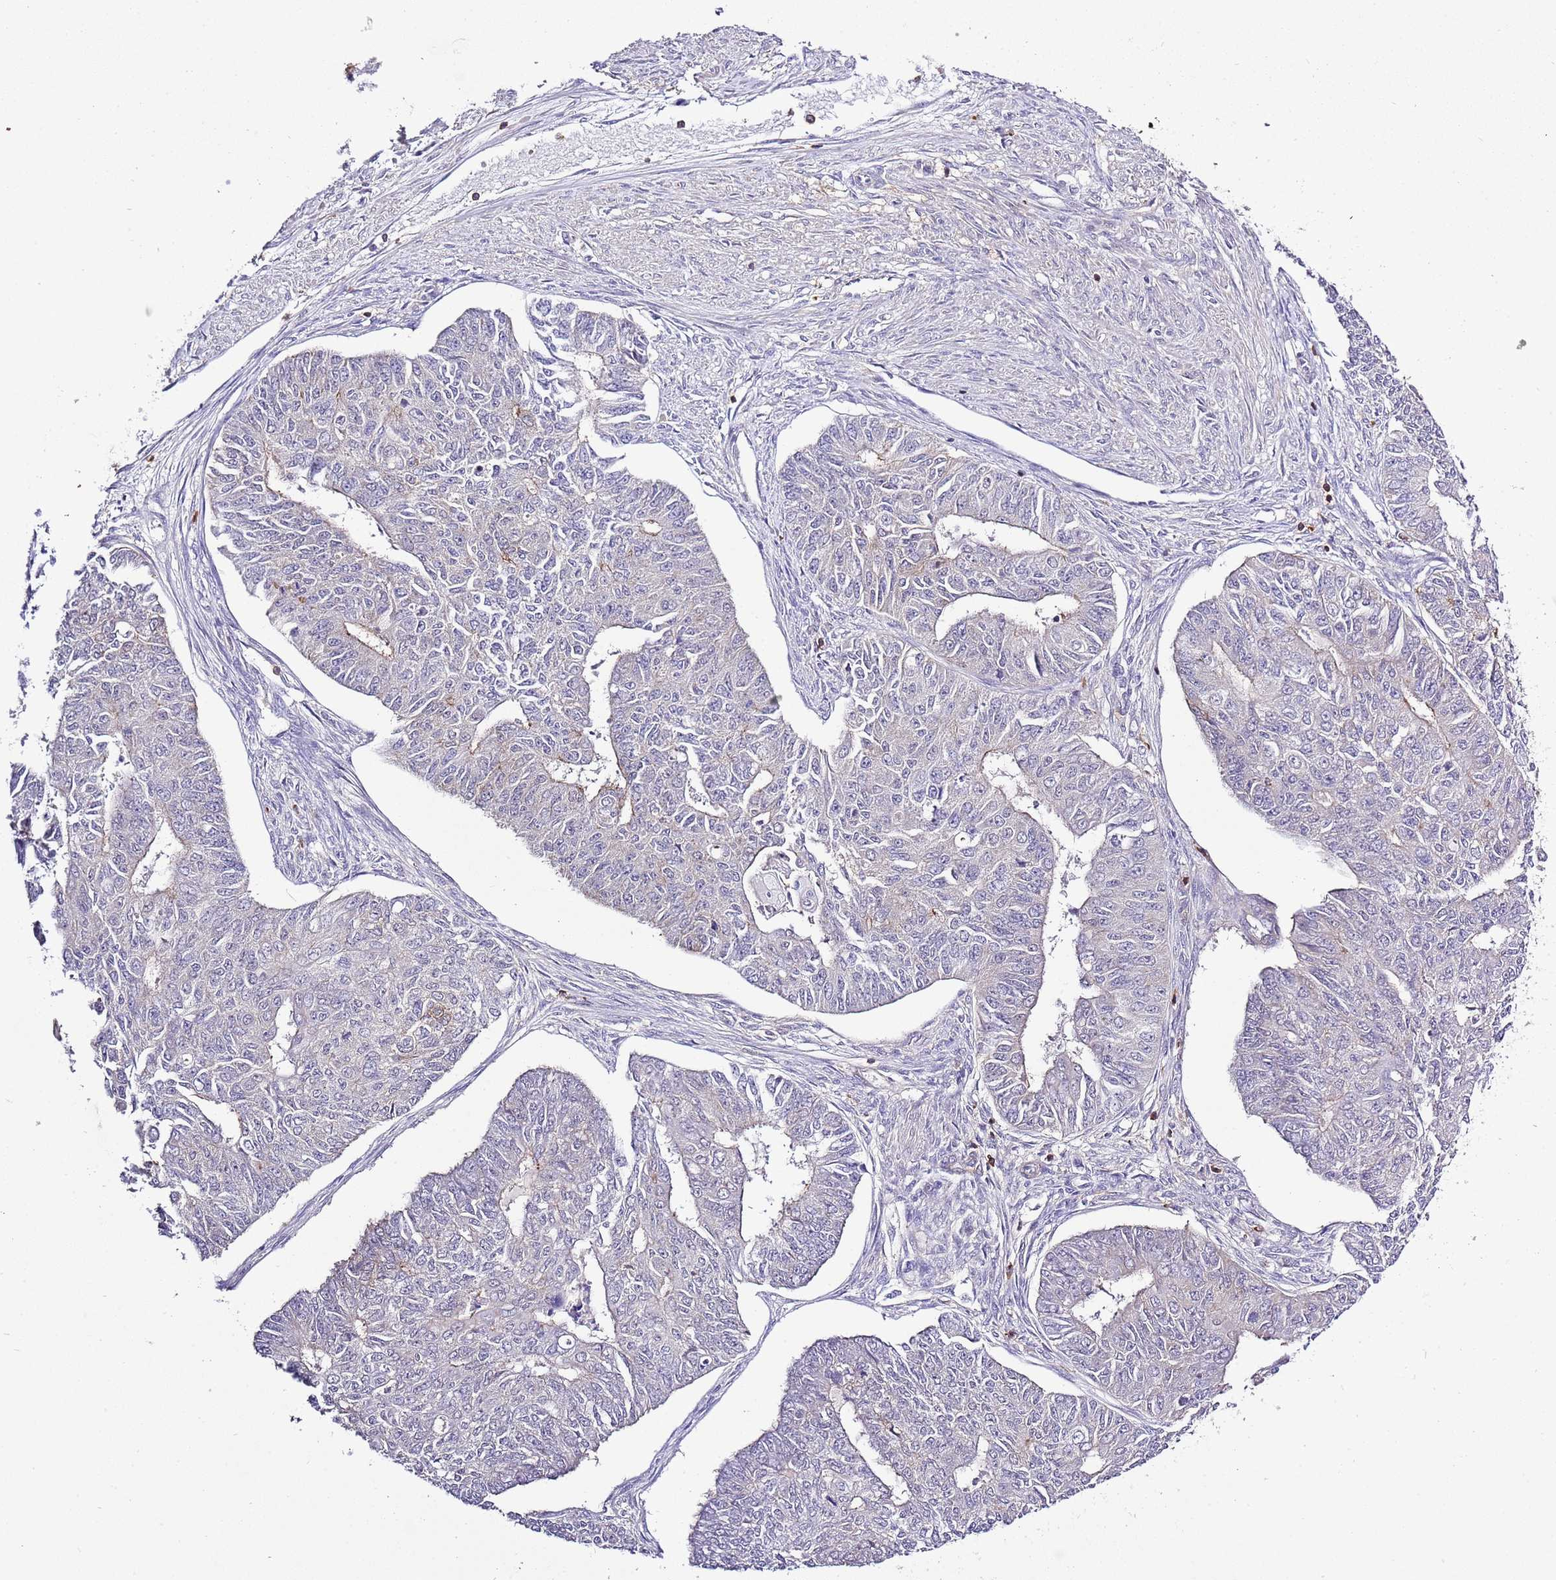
{"staining": {"intensity": "negative", "quantity": "none", "location": "none"}, "tissue": "endometrial cancer", "cell_type": "Tumor cells", "image_type": "cancer", "snomed": [{"axis": "morphology", "description": "Adenocarcinoma, NOS"}, {"axis": "topography", "description": "Endometrium"}], "caption": "Endometrial cancer (adenocarcinoma) stained for a protein using IHC demonstrates no expression tumor cells.", "gene": "EFHD1", "patient": {"sex": "female", "age": 32}}